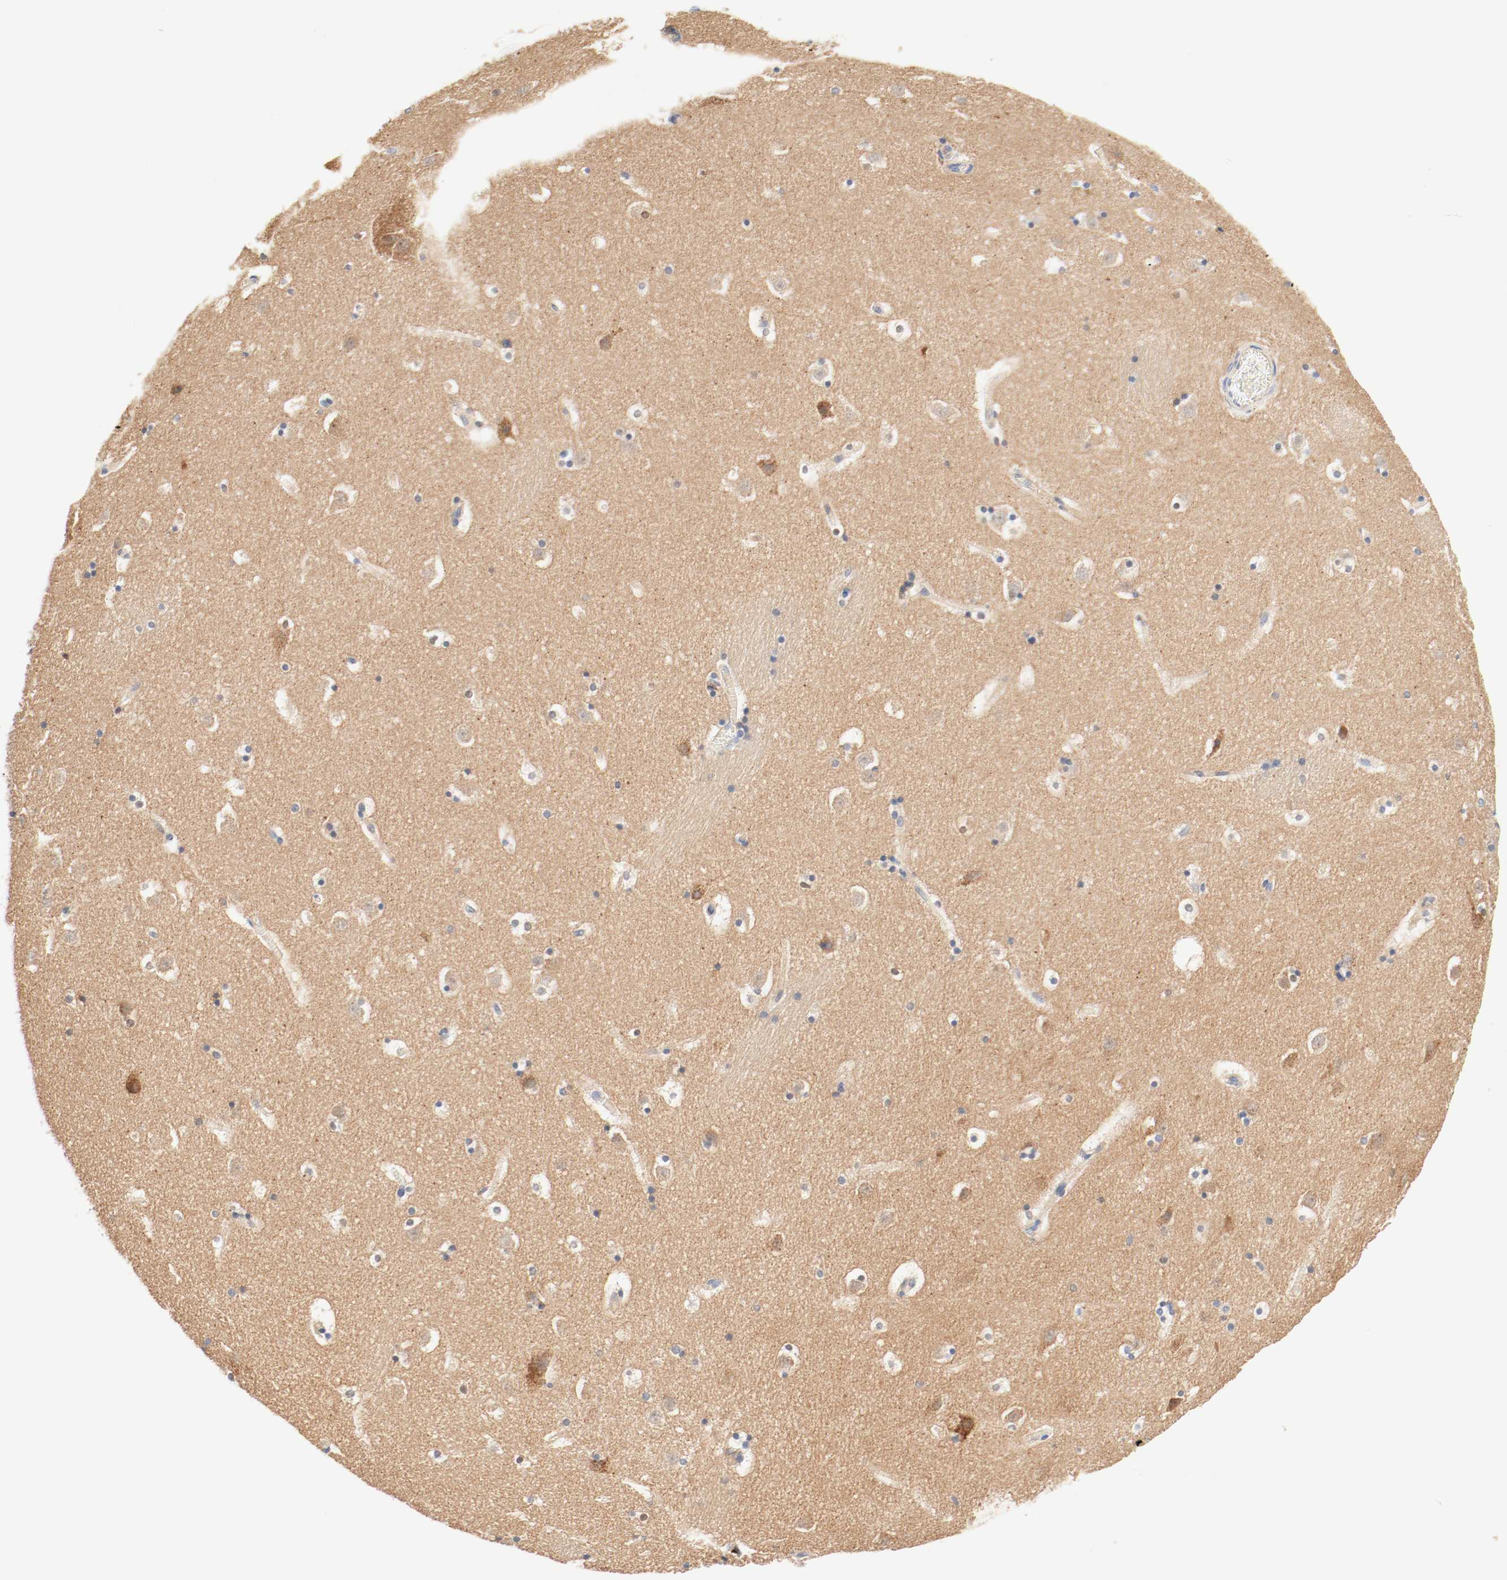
{"staining": {"intensity": "moderate", "quantity": "25%-75%", "location": "cytoplasmic/membranous"}, "tissue": "caudate", "cell_type": "Glial cells", "image_type": "normal", "snomed": [{"axis": "morphology", "description": "Normal tissue, NOS"}, {"axis": "topography", "description": "Lateral ventricle wall"}], "caption": "An image of human caudate stained for a protein reveals moderate cytoplasmic/membranous brown staining in glial cells. (Stains: DAB in brown, nuclei in blue, Microscopy: brightfield microscopy at high magnification).", "gene": "GIT1", "patient": {"sex": "male", "age": 45}}